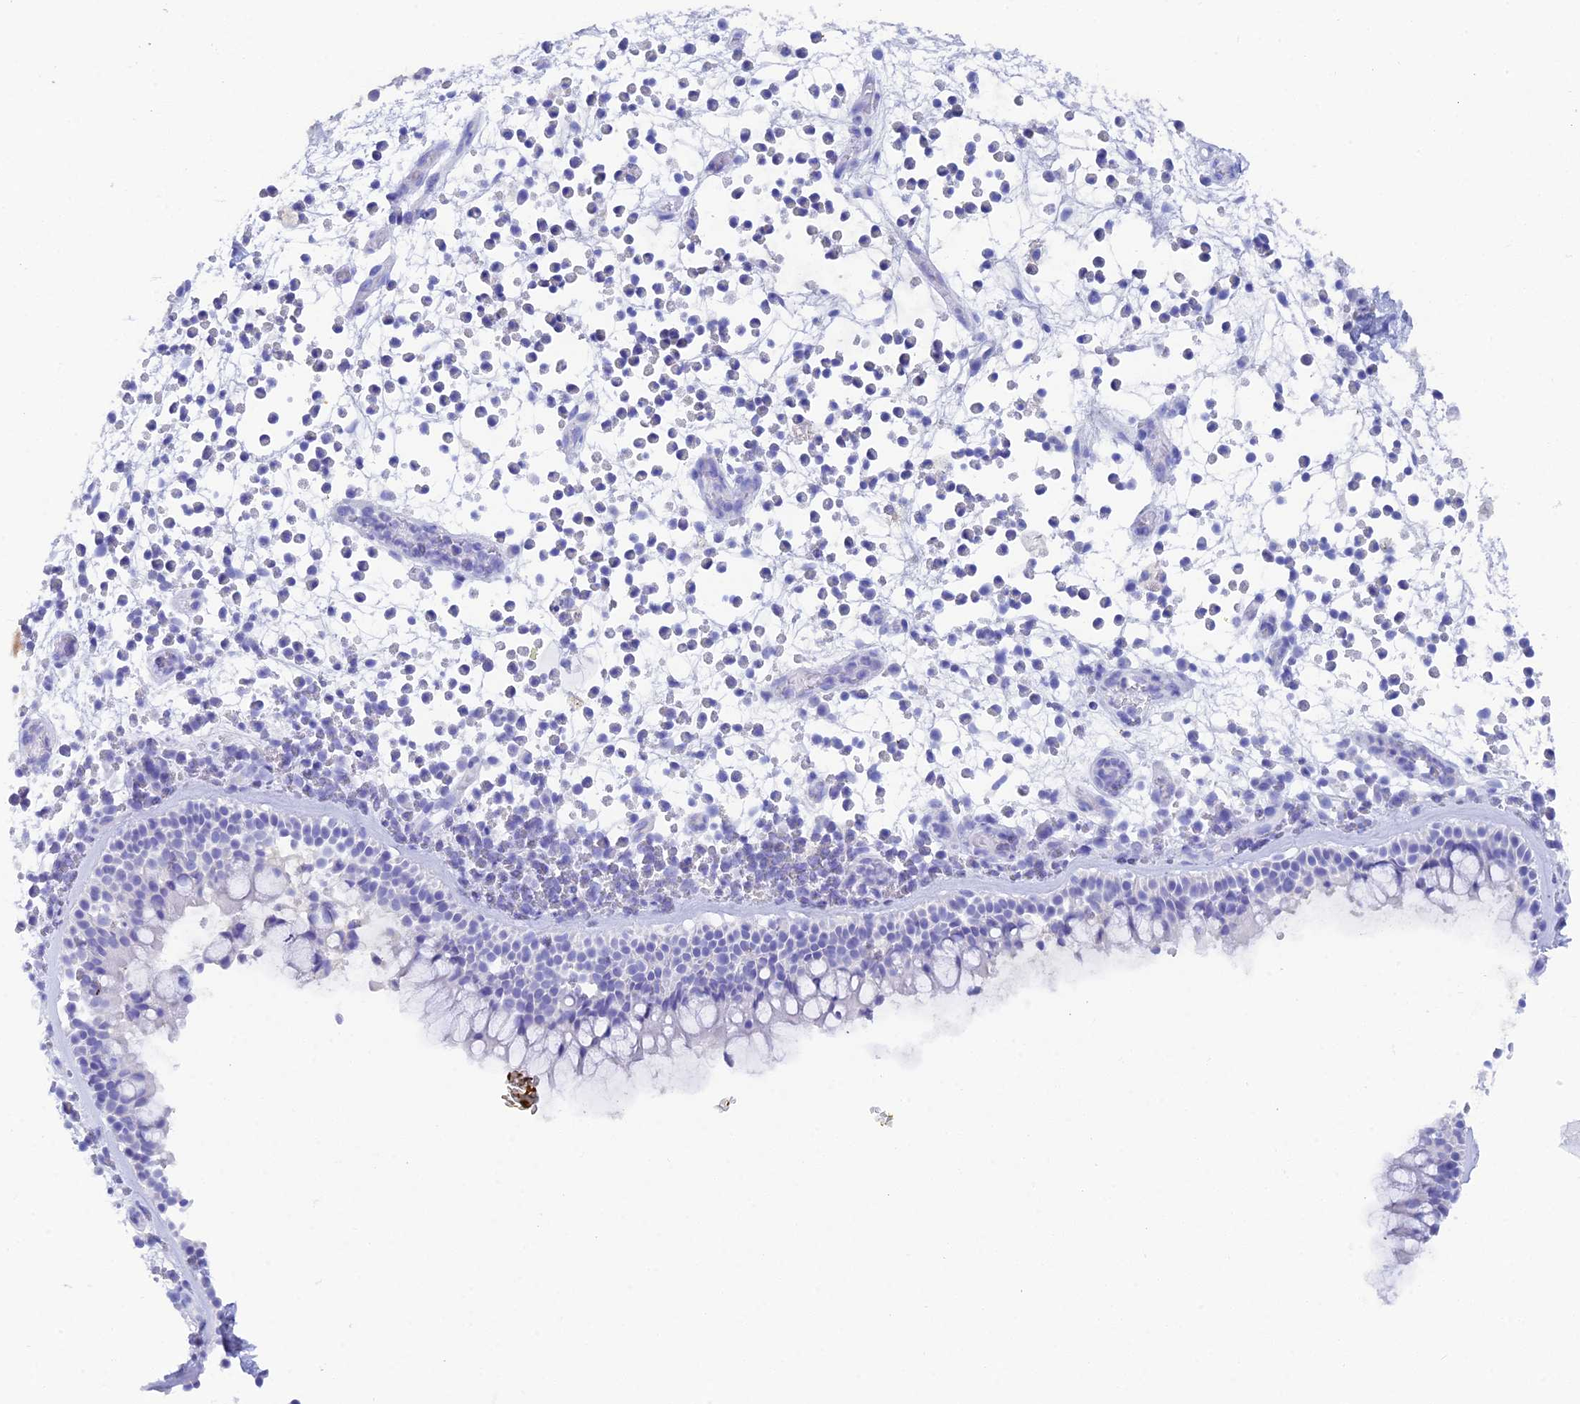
{"staining": {"intensity": "negative", "quantity": "none", "location": "none"}, "tissue": "nasopharynx", "cell_type": "Respiratory epithelial cells", "image_type": "normal", "snomed": [{"axis": "morphology", "description": "Normal tissue, NOS"}, {"axis": "morphology", "description": "Inflammation, NOS"}, {"axis": "morphology", "description": "Malignant melanoma, Metastatic site"}, {"axis": "topography", "description": "Nasopharynx"}], "caption": "The image demonstrates no significant staining in respiratory epithelial cells of nasopharynx. (DAB immunohistochemistry (IHC) with hematoxylin counter stain).", "gene": "REG1A", "patient": {"sex": "male", "age": 70}}